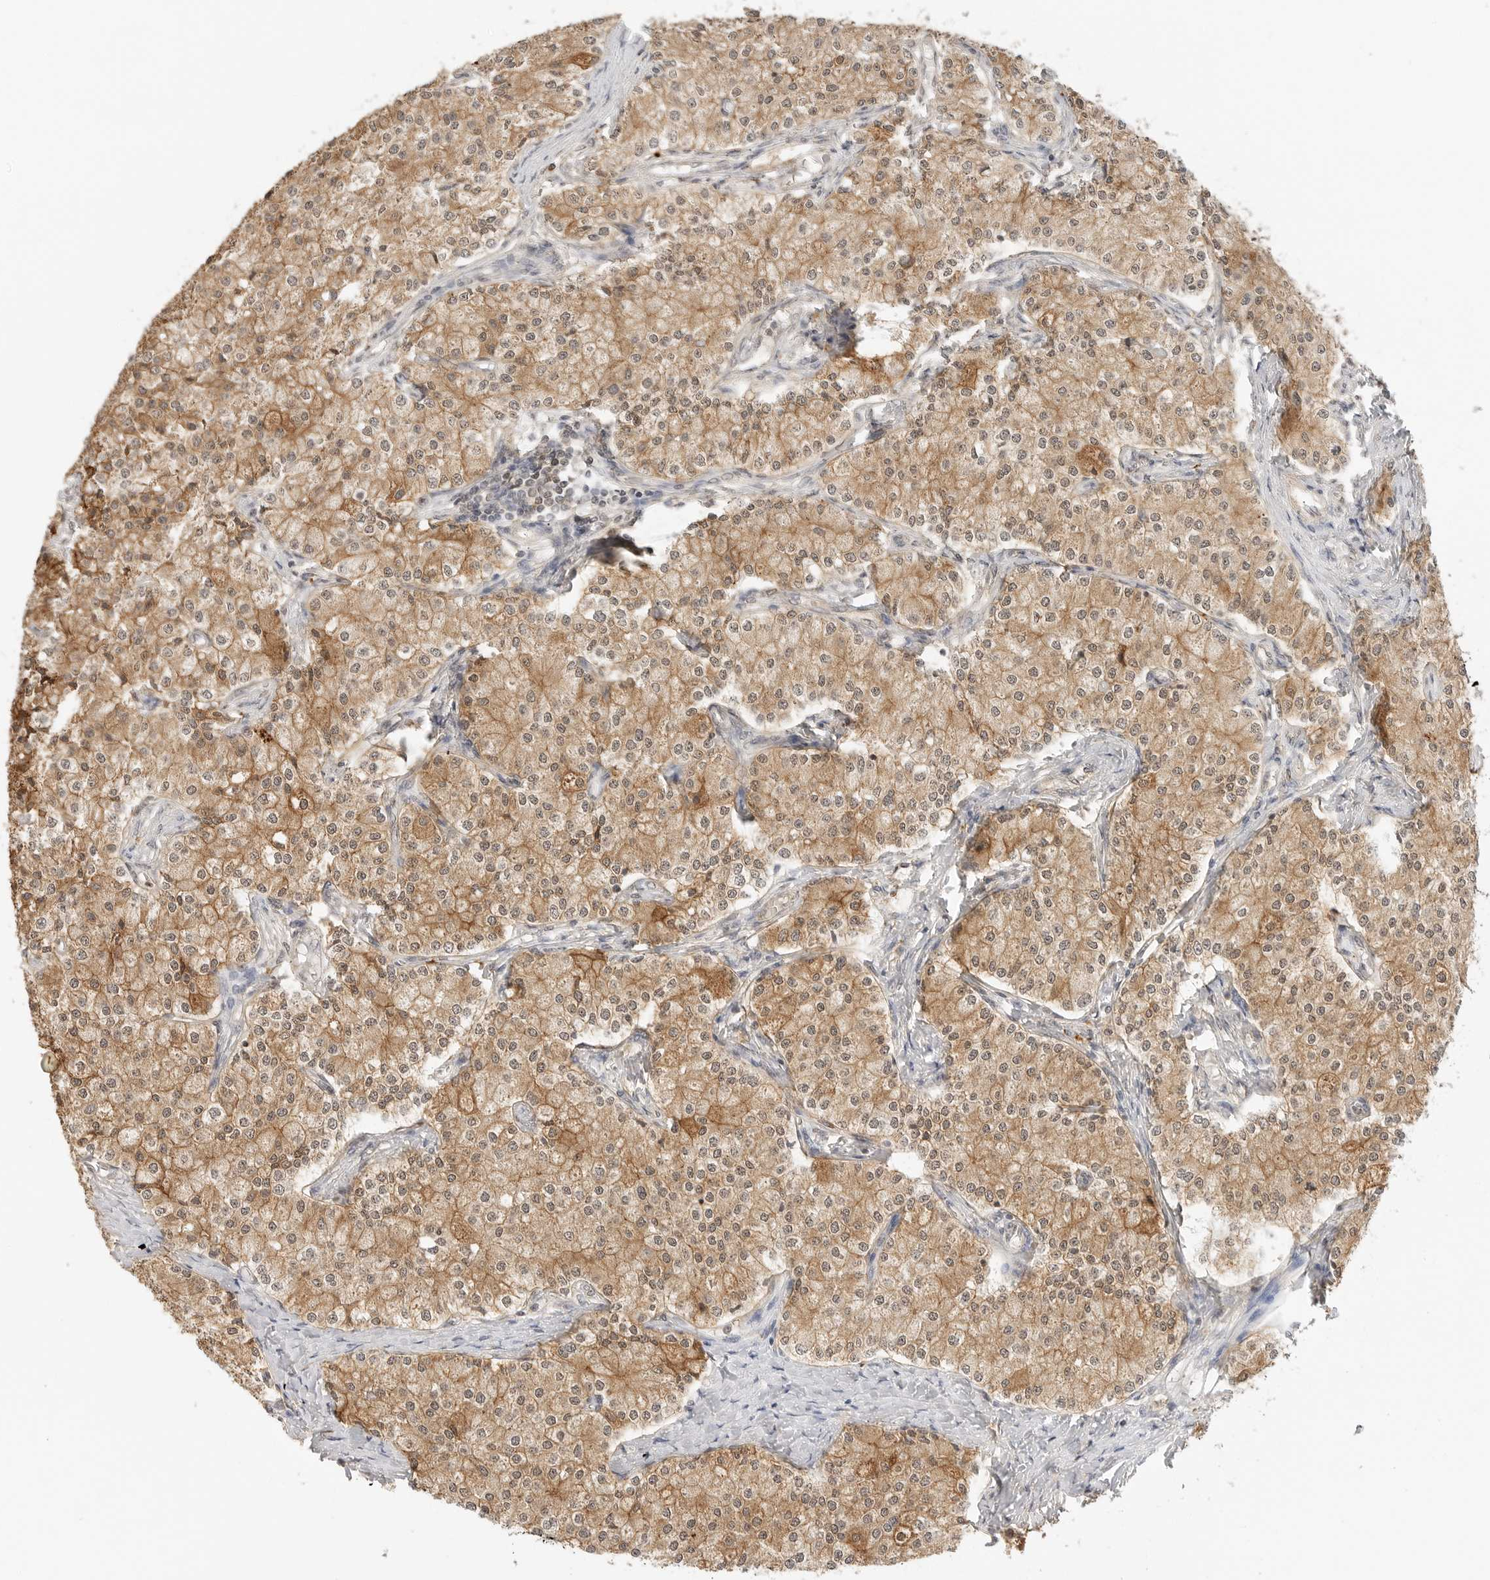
{"staining": {"intensity": "moderate", "quantity": ">75%", "location": "cytoplasmic/membranous"}, "tissue": "carcinoid", "cell_type": "Tumor cells", "image_type": "cancer", "snomed": [{"axis": "morphology", "description": "Carcinoid, malignant, NOS"}, {"axis": "topography", "description": "Colon"}], "caption": "A photomicrograph of human carcinoid stained for a protein displays moderate cytoplasmic/membranous brown staining in tumor cells.", "gene": "EPHA1", "patient": {"sex": "female", "age": 52}}